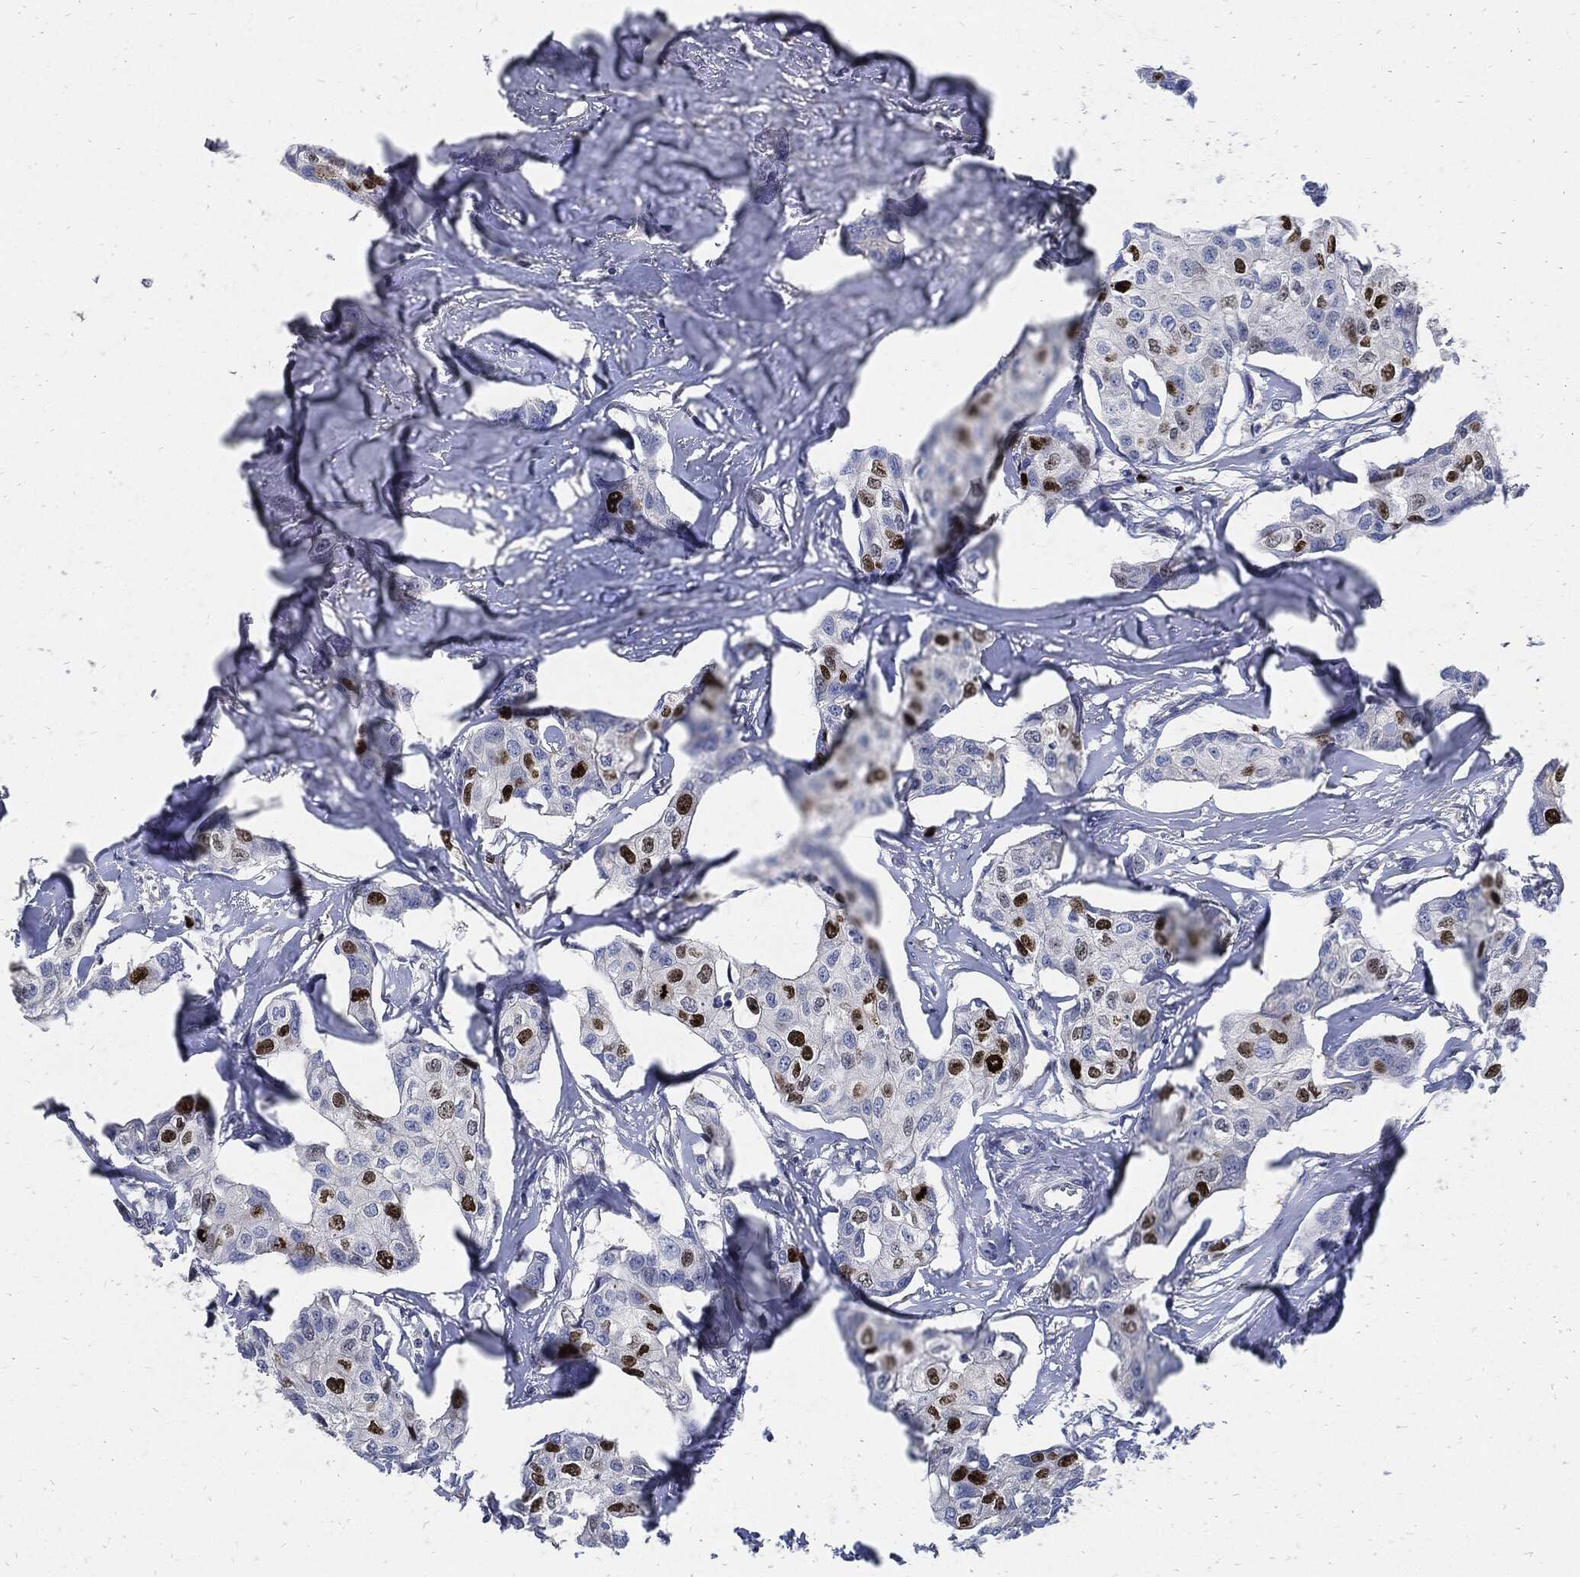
{"staining": {"intensity": "strong", "quantity": "<25%", "location": "nuclear"}, "tissue": "breast cancer", "cell_type": "Tumor cells", "image_type": "cancer", "snomed": [{"axis": "morphology", "description": "Duct carcinoma"}, {"axis": "topography", "description": "Breast"}], "caption": "Immunohistochemistry staining of breast infiltrating ductal carcinoma, which reveals medium levels of strong nuclear expression in about <25% of tumor cells indicating strong nuclear protein expression. The staining was performed using DAB (3,3'-diaminobenzidine) (brown) for protein detection and nuclei were counterstained in hematoxylin (blue).", "gene": "MKI67", "patient": {"sex": "female", "age": 80}}